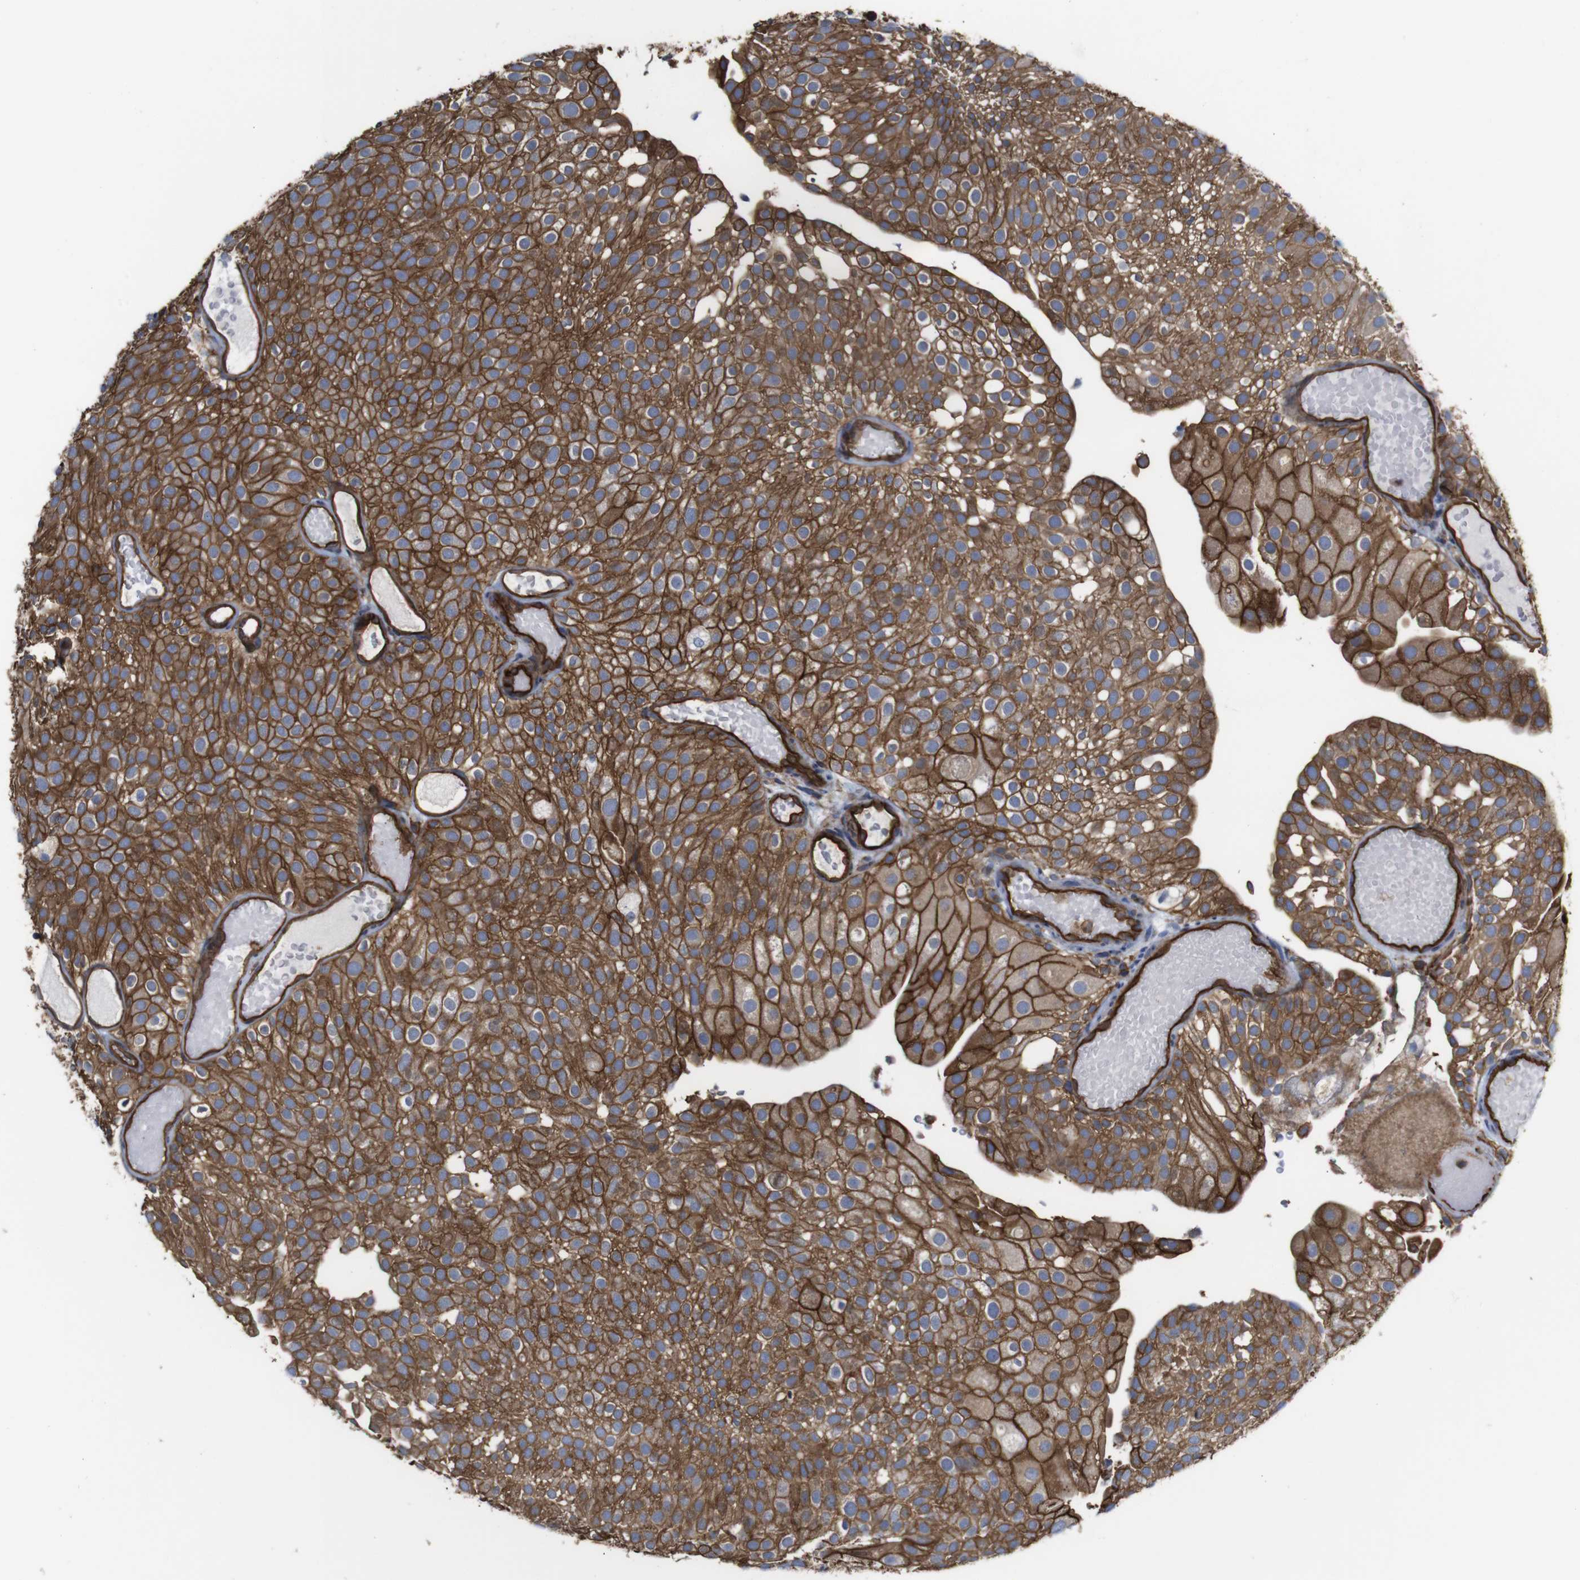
{"staining": {"intensity": "strong", "quantity": ">75%", "location": "cytoplasmic/membranous"}, "tissue": "urothelial cancer", "cell_type": "Tumor cells", "image_type": "cancer", "snomed": [{"axis": "morphology", "description": "Urothelial carcinoma, Low grade"}, {"axis": "topography", "description": "Urinary bladder"}], "caption": "Immunohistochemical staining of human urothelial carcinoma (low-grade) reveals strong cytoplasmic/membranous protein positivity in approximately >75% of tumor cells.", "gene": "SPTBN1", "patient": {"sex": "male", "age": 78}}